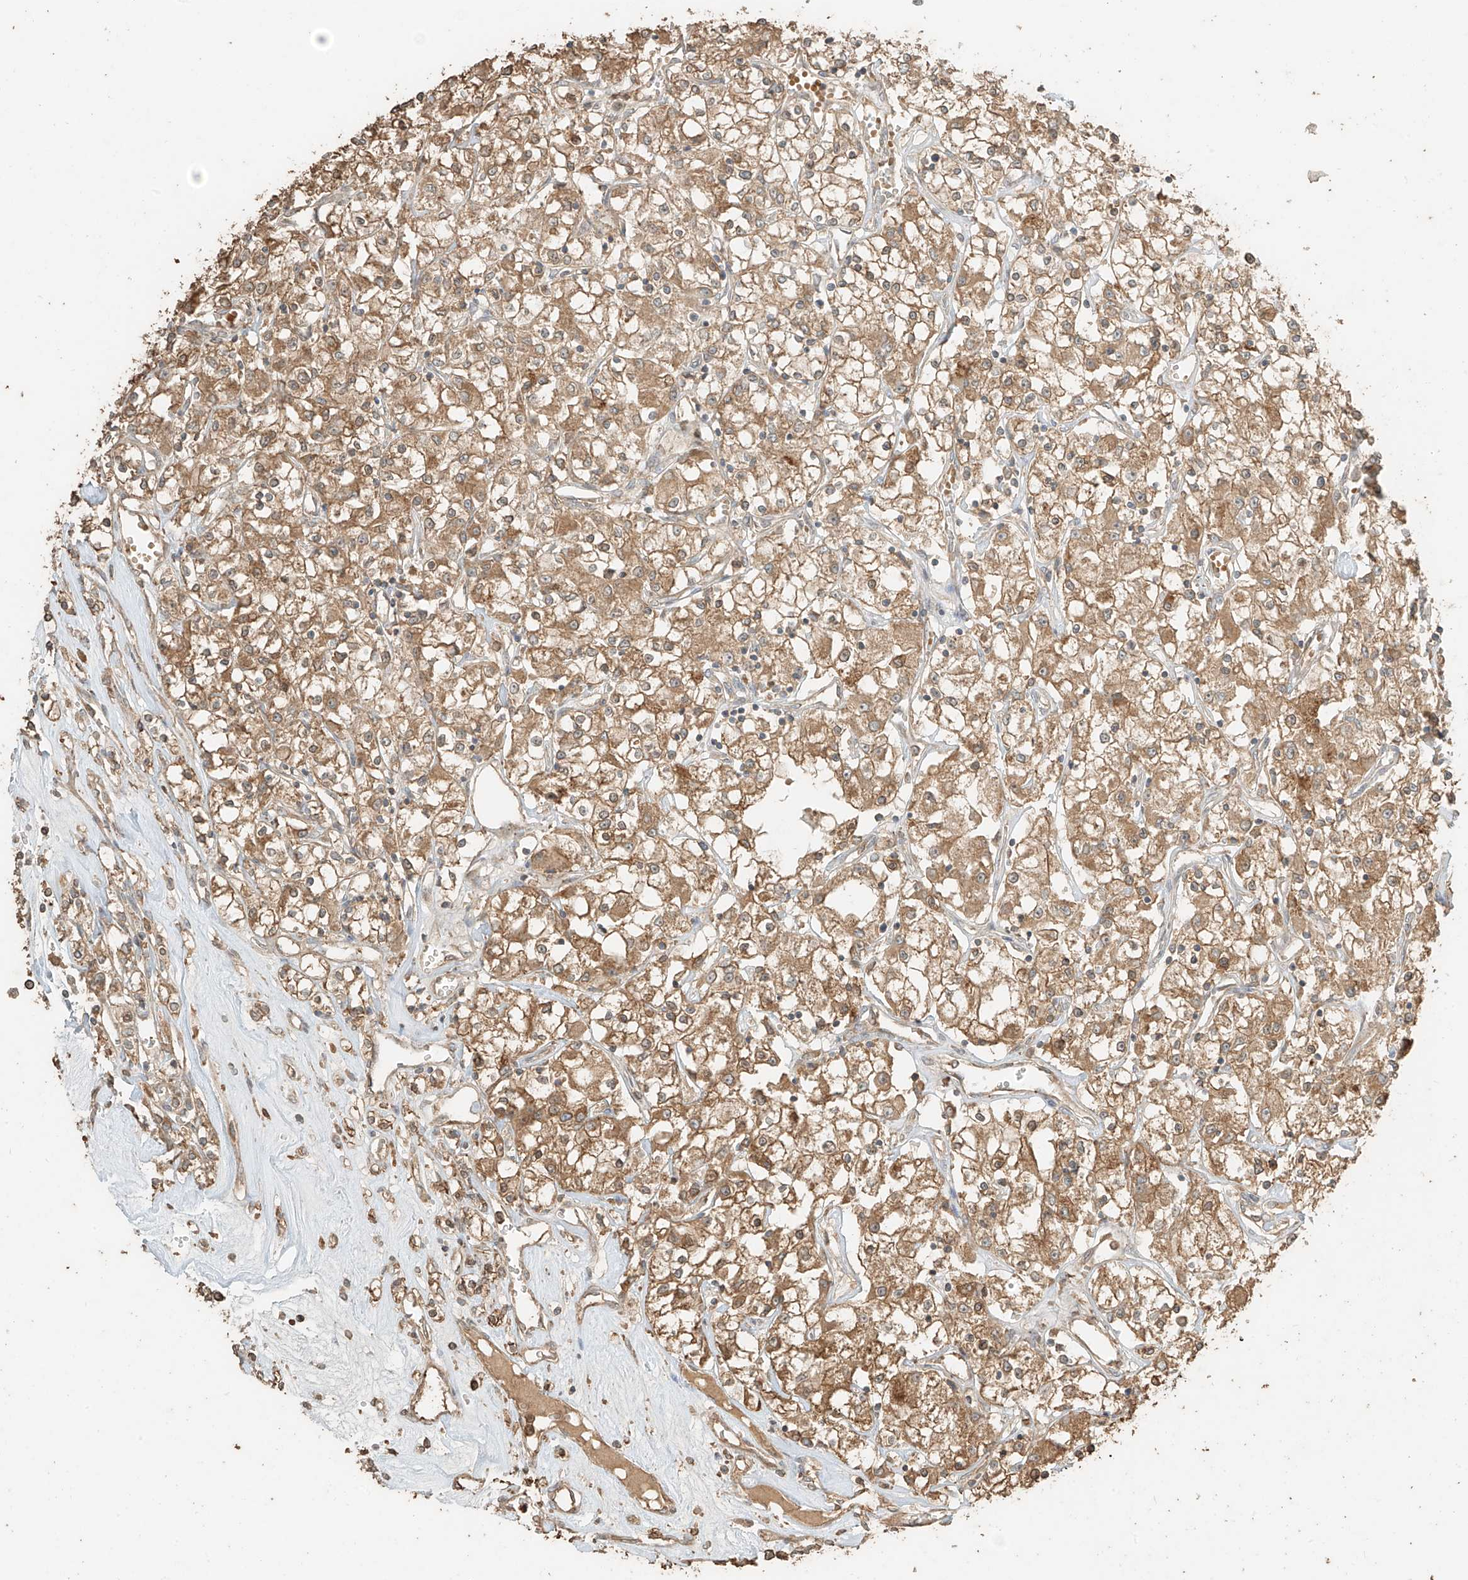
{"staining": {"intensity": "moderate", "quantity": ">75%", "location": "cytoplasmic/membranous"}, "tissue": "renal cancer", "cell_type": "Tumor cells", "image_type": "cancer", "snomed": [{"axis": "morphology", "description": "Adenocarcinoma, NOS"}, {"axis": "topography", "description": "Kidney"}], "caption": "An image of renal cancer (adenocarcinoma) stained for a protein shows moderate cytoplasmic/membranous brown staining in tumor cells. (DAB IHC with brightfield microscopy, high magnification).", "gene": "RFTN2", "patient": {"sex": "female", "age": 59}}